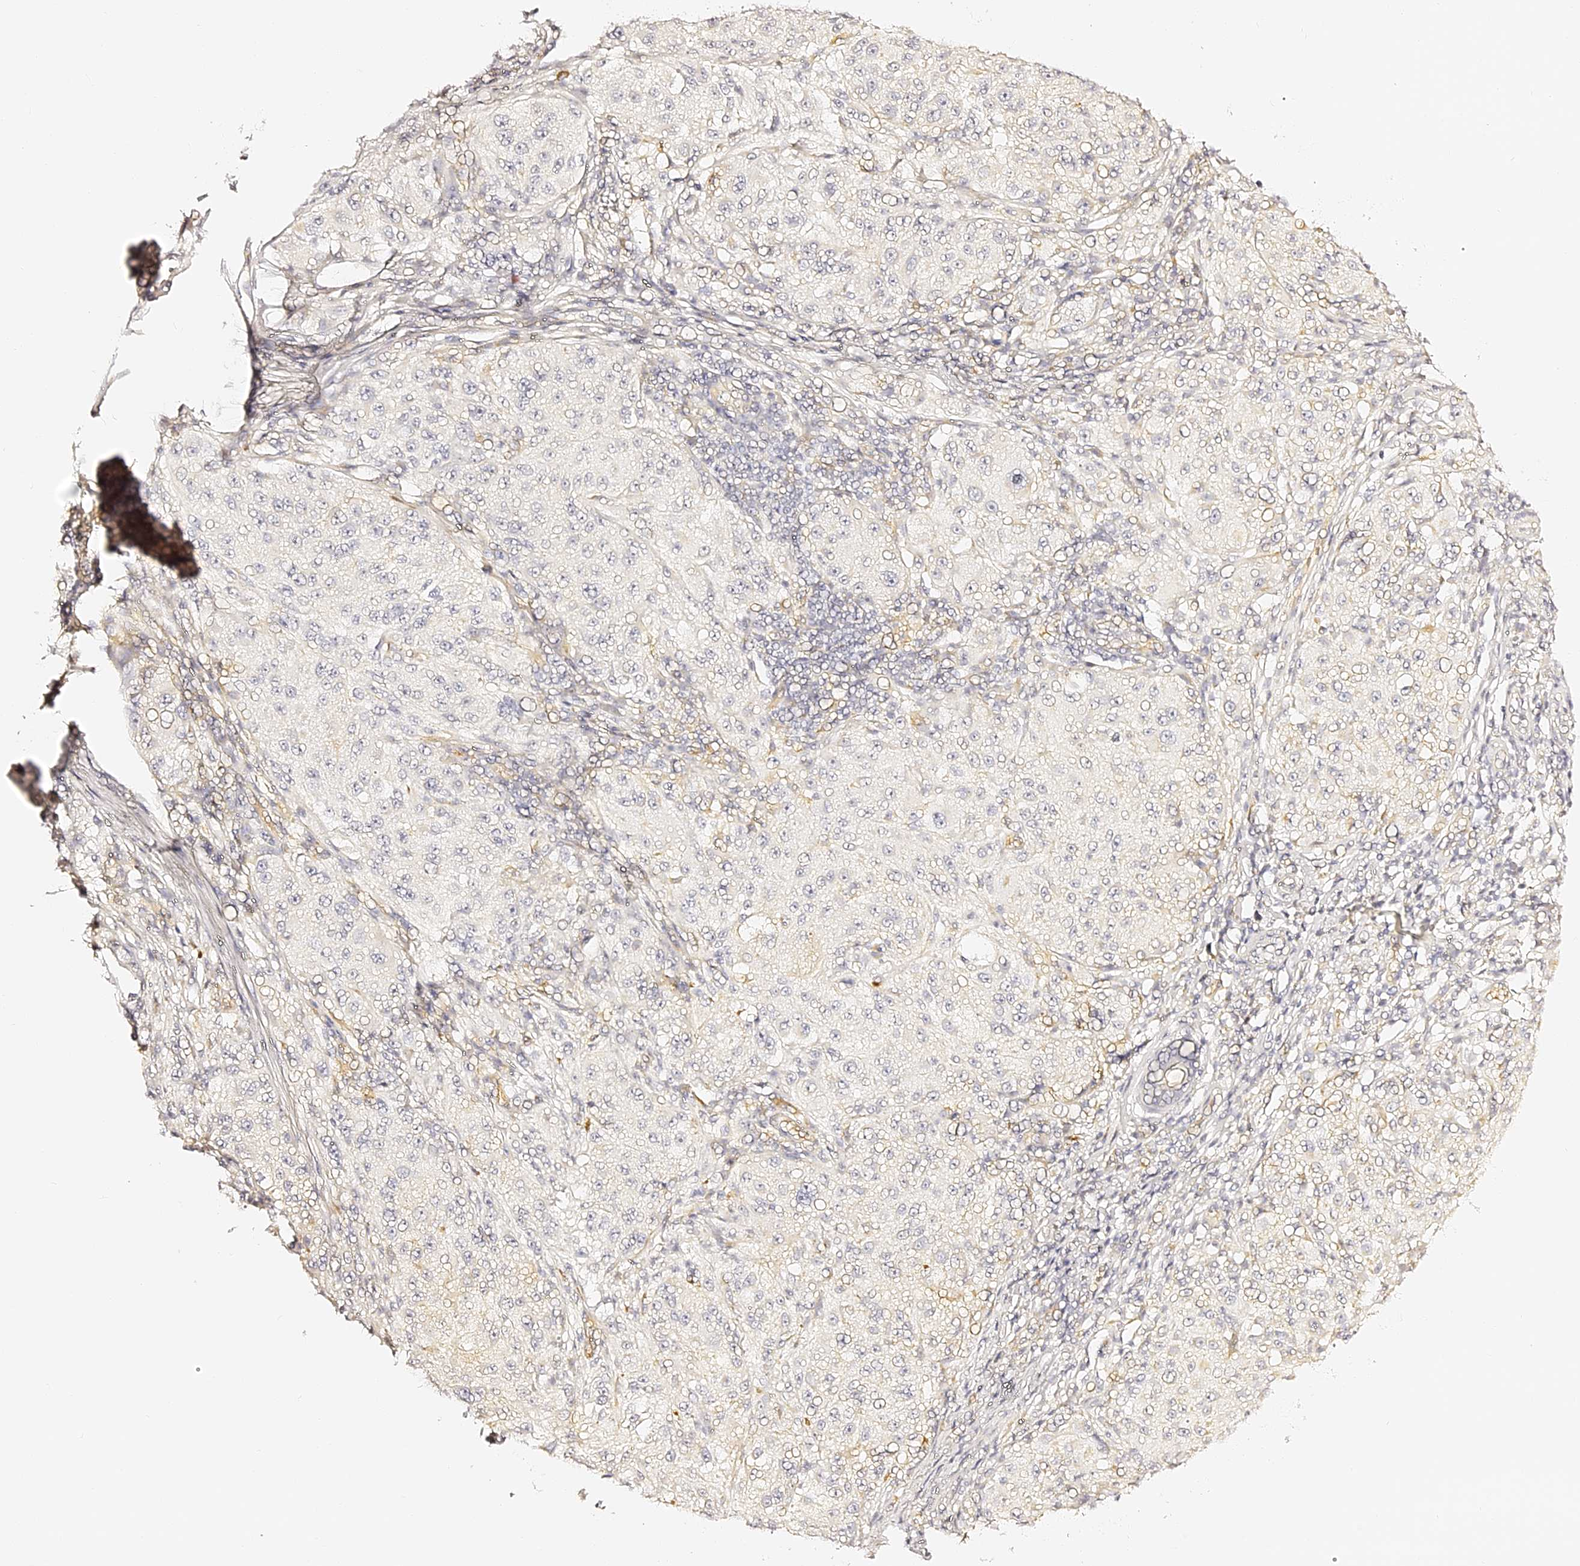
{"staining": {"intensity": "negative", "quantity": "none", "location": "none"}, "tissue": "melanoma", "cell_type": "Tumor cells", "image_type": "cancer", "snomed": [{"axis": "morphology", "description": "Necrosis, NOS"}, {"axis": "morphology", "description": "Malignant melanoma, NOS"}, {"axis": "topography", "description": "Skin"}], "caption": "Immunohistochemical staining of melanoma reveals no significant positivity in tumor cells.", "gene": "SLC1A3", "patient": {"sex": "female", "age": 87}}